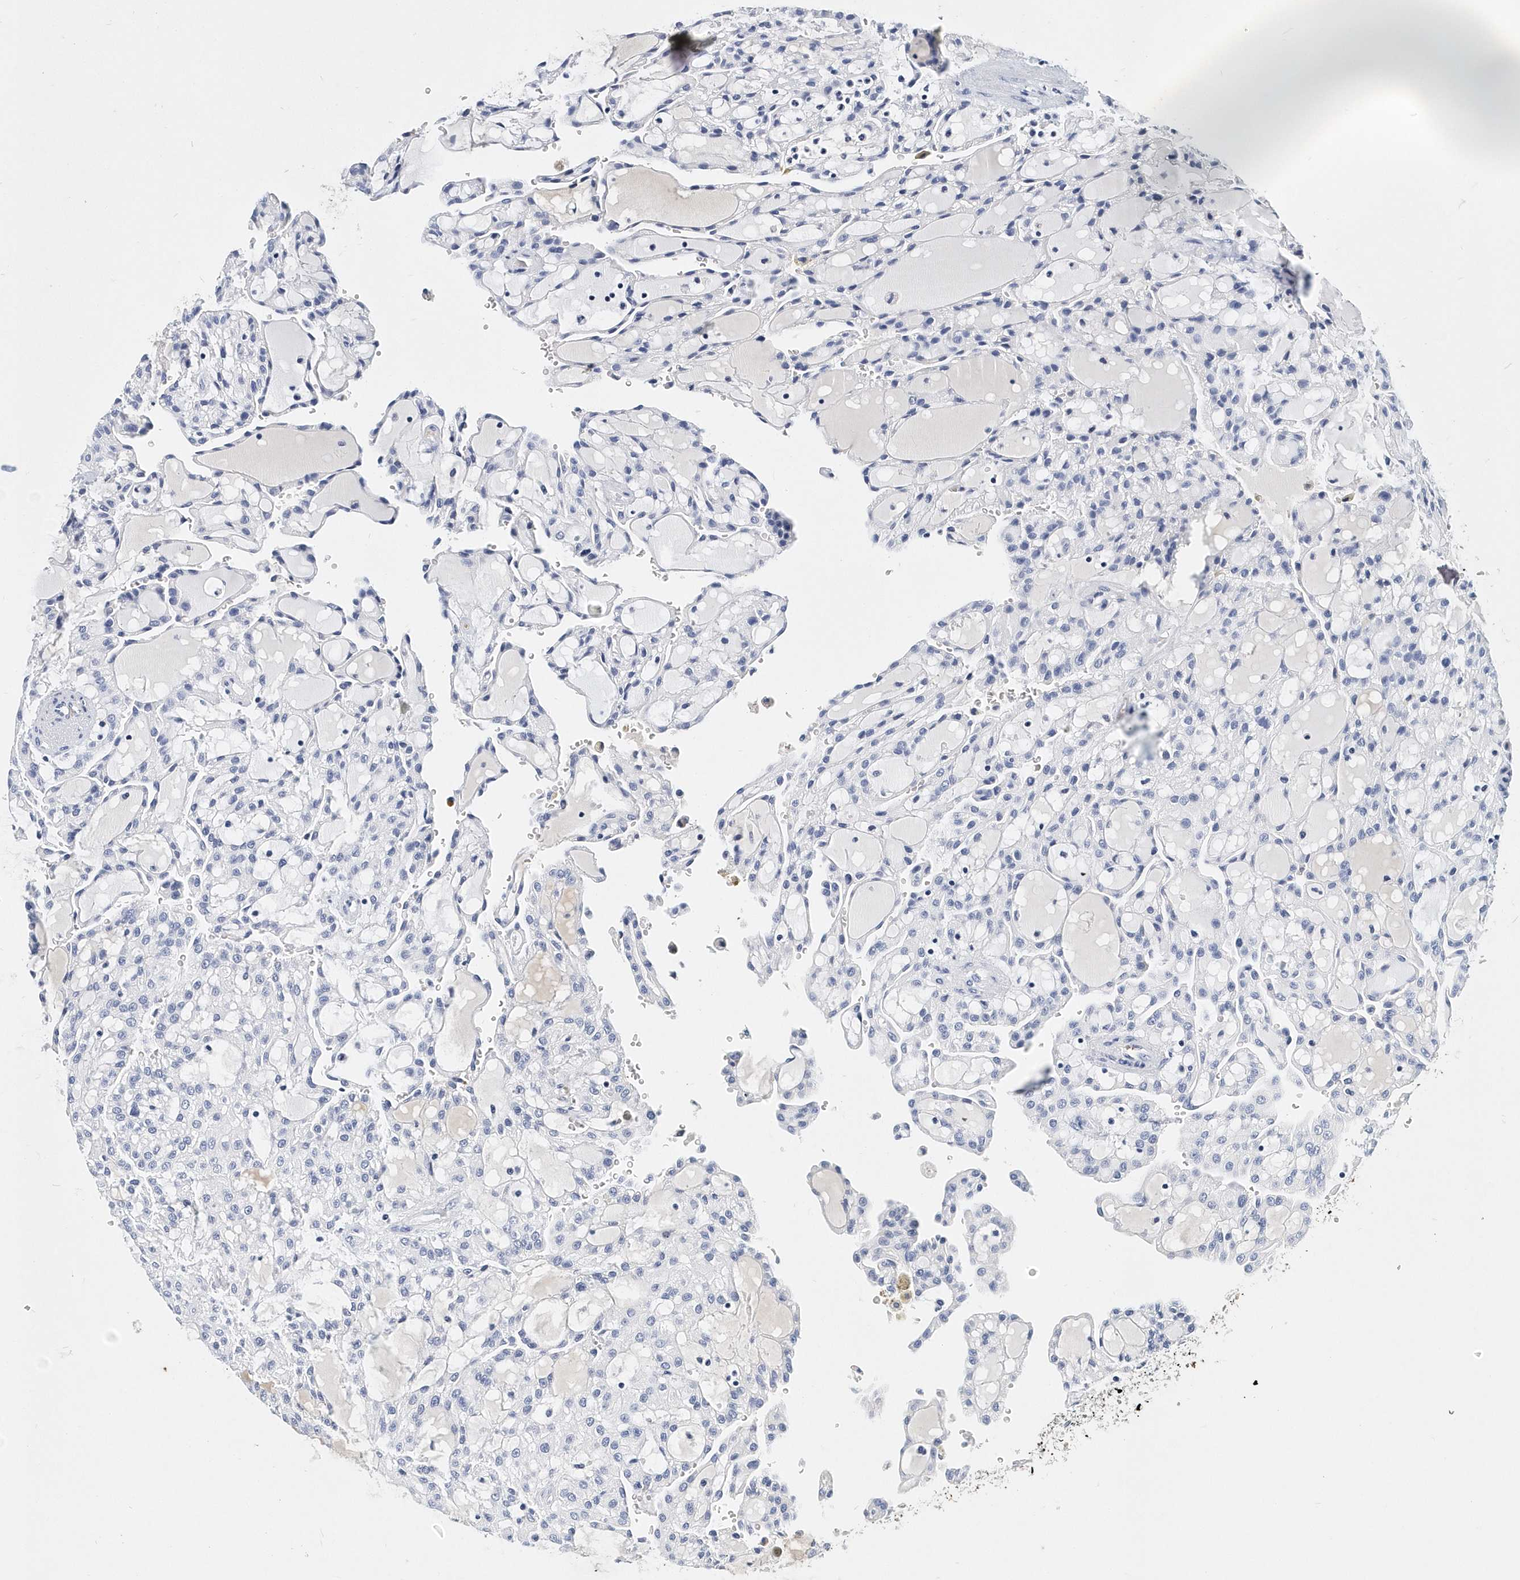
{"staining": {"intensity": "negative", "quantity": "none", "location": "none"}, "tissue": "renal cancer", "cell_type": "Tumor cells", "image_type": "cancer", "snomed": [{"axis": "morphology", "description": "Adenocarcinoma, NOS"}, {"axis": "topography", "description": "Kidney"}], "caption": "Protein analysis of adenocarcinoma (renal) exhibits no significant positivity in tumor cells. The staining is performed using DAB (3,3'-diaminobenzidine) brown chromogen with nuclei counter-stained in using hematoxylin.", "gene": "ITGA2B", "patient": {"sex": "male", "age": 63}}